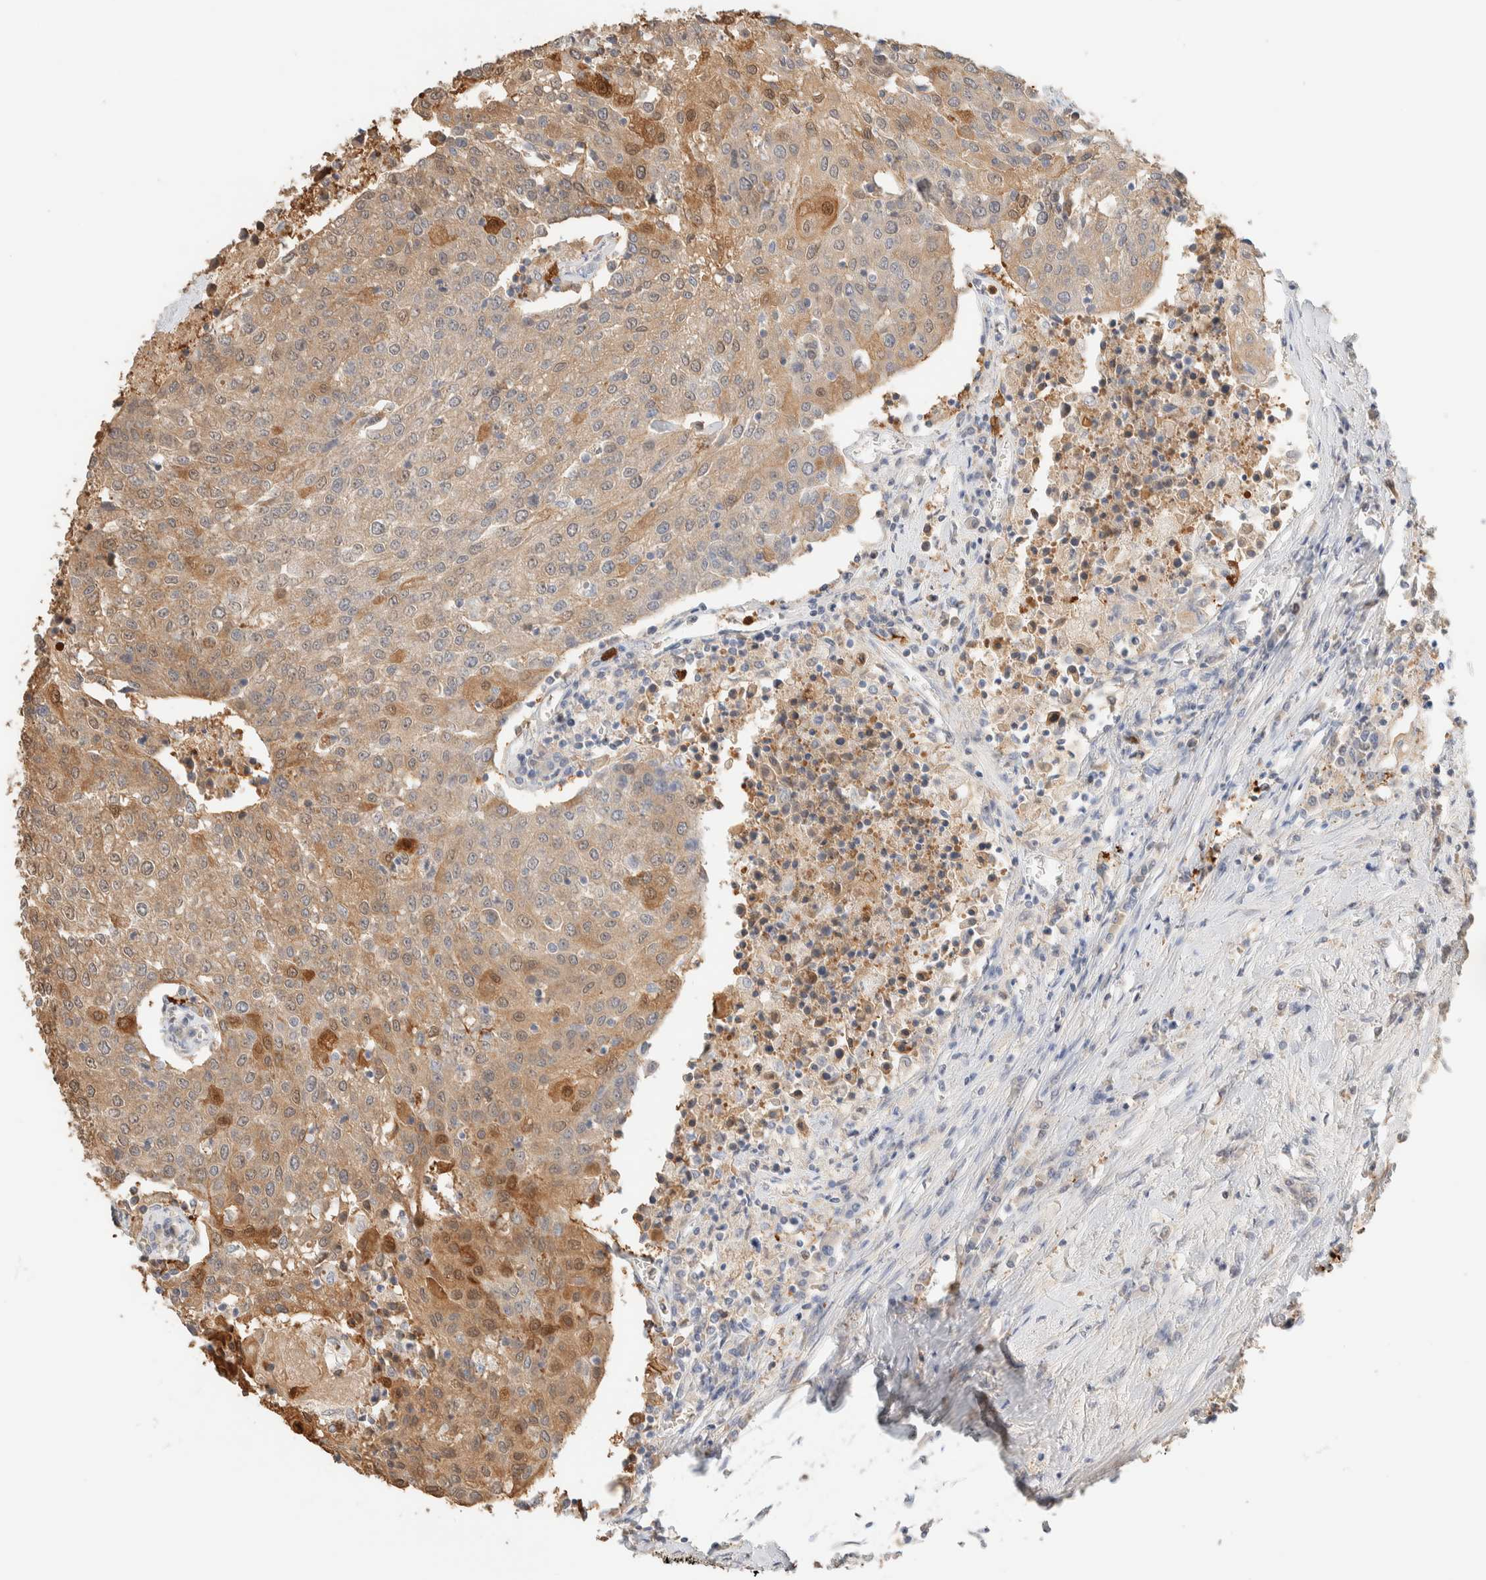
{"staining": {"intensity": "moderate", "quantity": "<25%", "location": "cytoplasmic/membranous,nuclear"}, "tissue": "urothelial cancer", "cell_type": "Tumor cells", "image_type": "cancer", "snomed": [{"axis": "morphology", "description": "Urothelial carcinoma, High grade"}, {"axis": "topography", "description": "Urinary bladder"}], "caption": "Immunohistochemical staining of human urothelial carcinoma (high-grade) displays low levels of moderate cytoplasmic/membranous and nuclear protein positivity in about <25% of tumor cells.", "gene": "SETD4", "patient": {"sex": "female", "age": 85}}